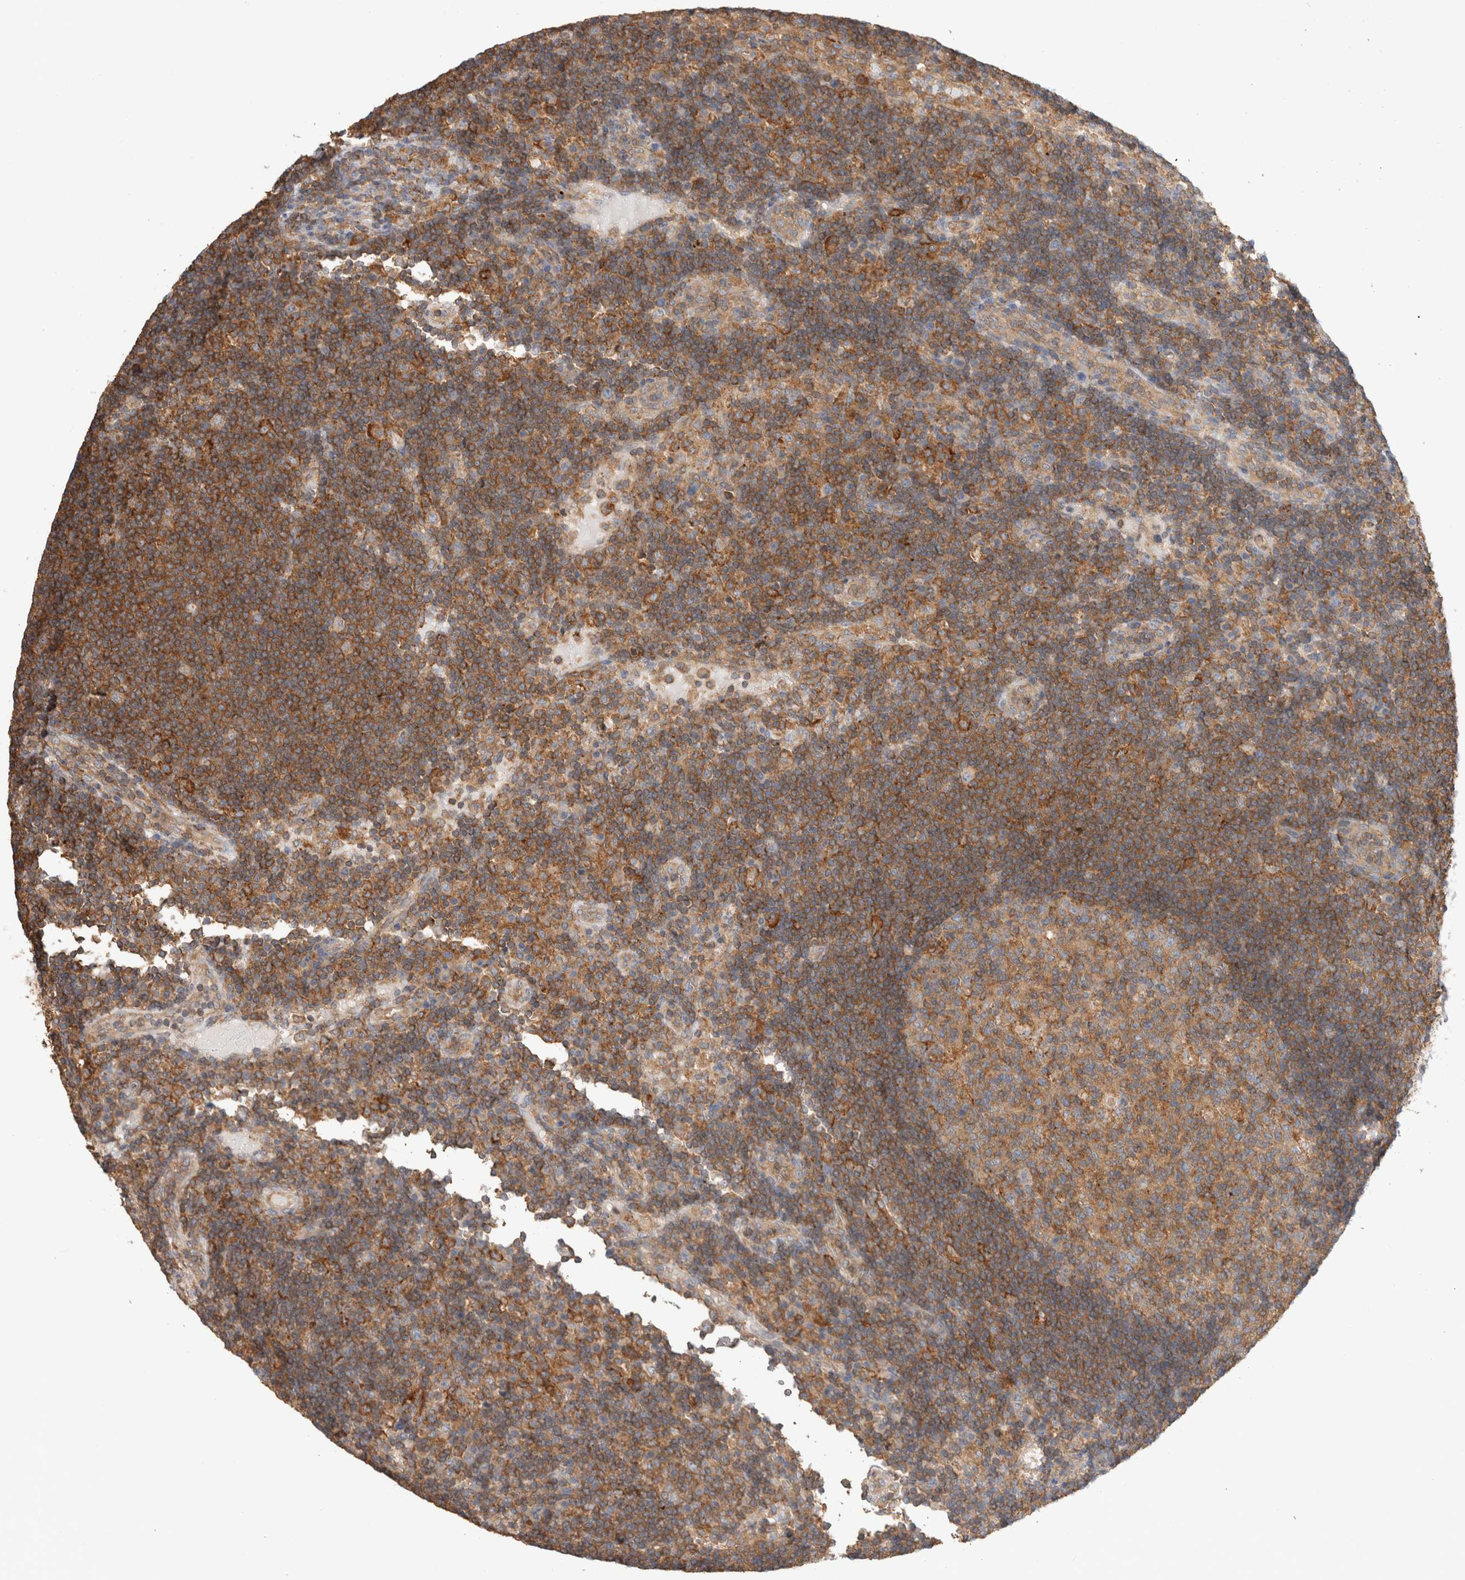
{"staining": {"intensity": "moderate", "quantity": ">75%", "location": "cytoplasmic/membranous"}, "tissue": "lymph node", "cell_type": "Germinal center cells", "image_type": "normal", "snomed": [{"axis": "morphology", "description": "Normal tissue, NOS"}, {"axis": "topography", "description": "Lymph node"}], "caption": "Protein staining of benign lymph node exhibits moderate cytoplasmic/membranous staining in about >75% of germinal center cells. (DAB (3,3'-diaminobenzidine) IHC, brown staining for protein, blue staining for nuclei).", "gene": "CFAP418", "patient": {"sex": "female", "age": 53}}